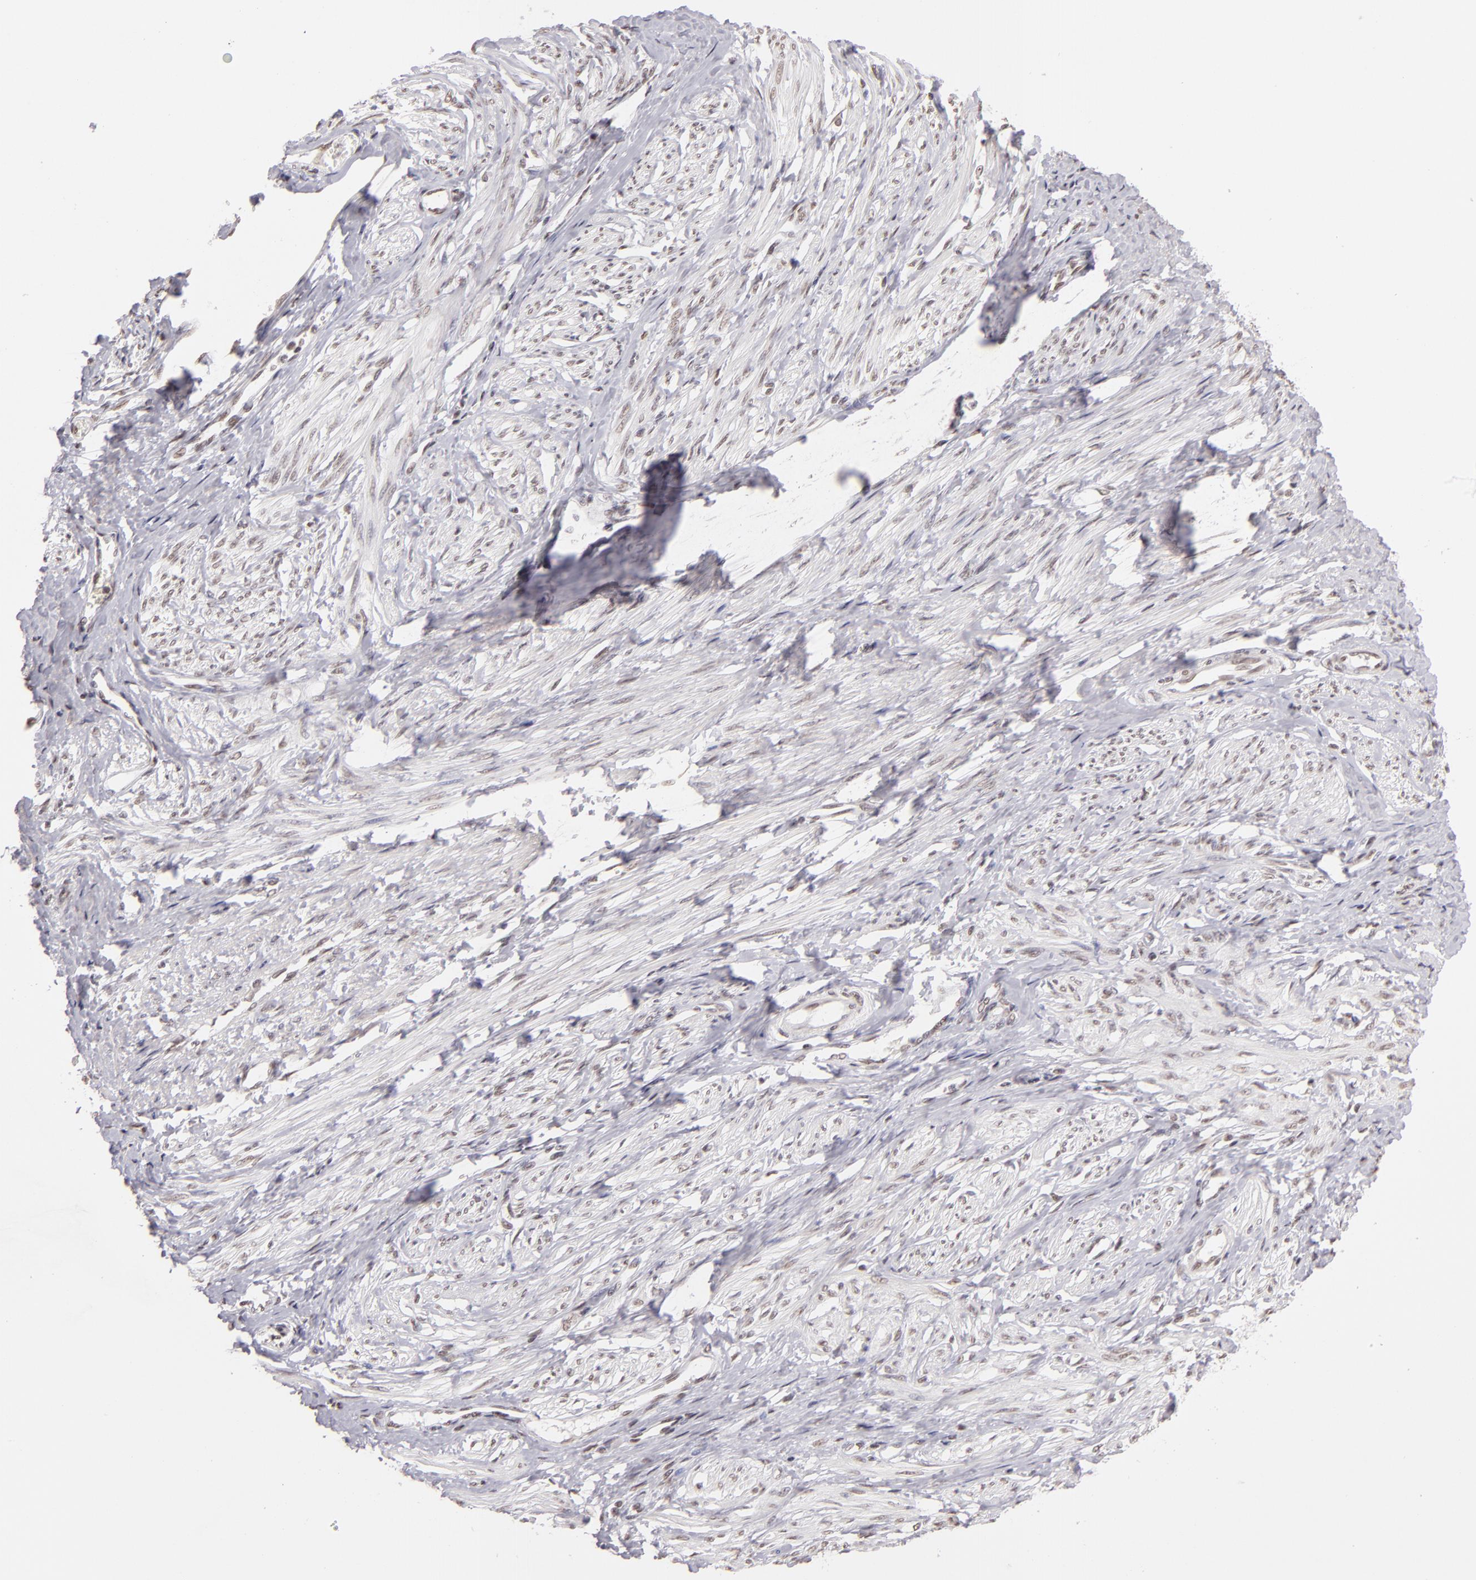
{"staining": {"intensity": "weak", "quantity": "25%-75%", "location": "nuclear"}, "tissue": "smooth muscle", "cell_type": "Smooth muscle cells", "image_type": "normal", "snomed": [{"axis": "morphology", "description": "Normal tissue, NOS"}, {"axis": "topography", "description": "Smooth muscle"}, {"axis": "topography", "description": "Uterus"}], "caption": "This is an image of IHC staining of benign smooth muscle, which shows weak staining in the nuclear of smooth muscle cells.", "gene": "INTS6", "patient": {"sex": "female", "age": 39}}